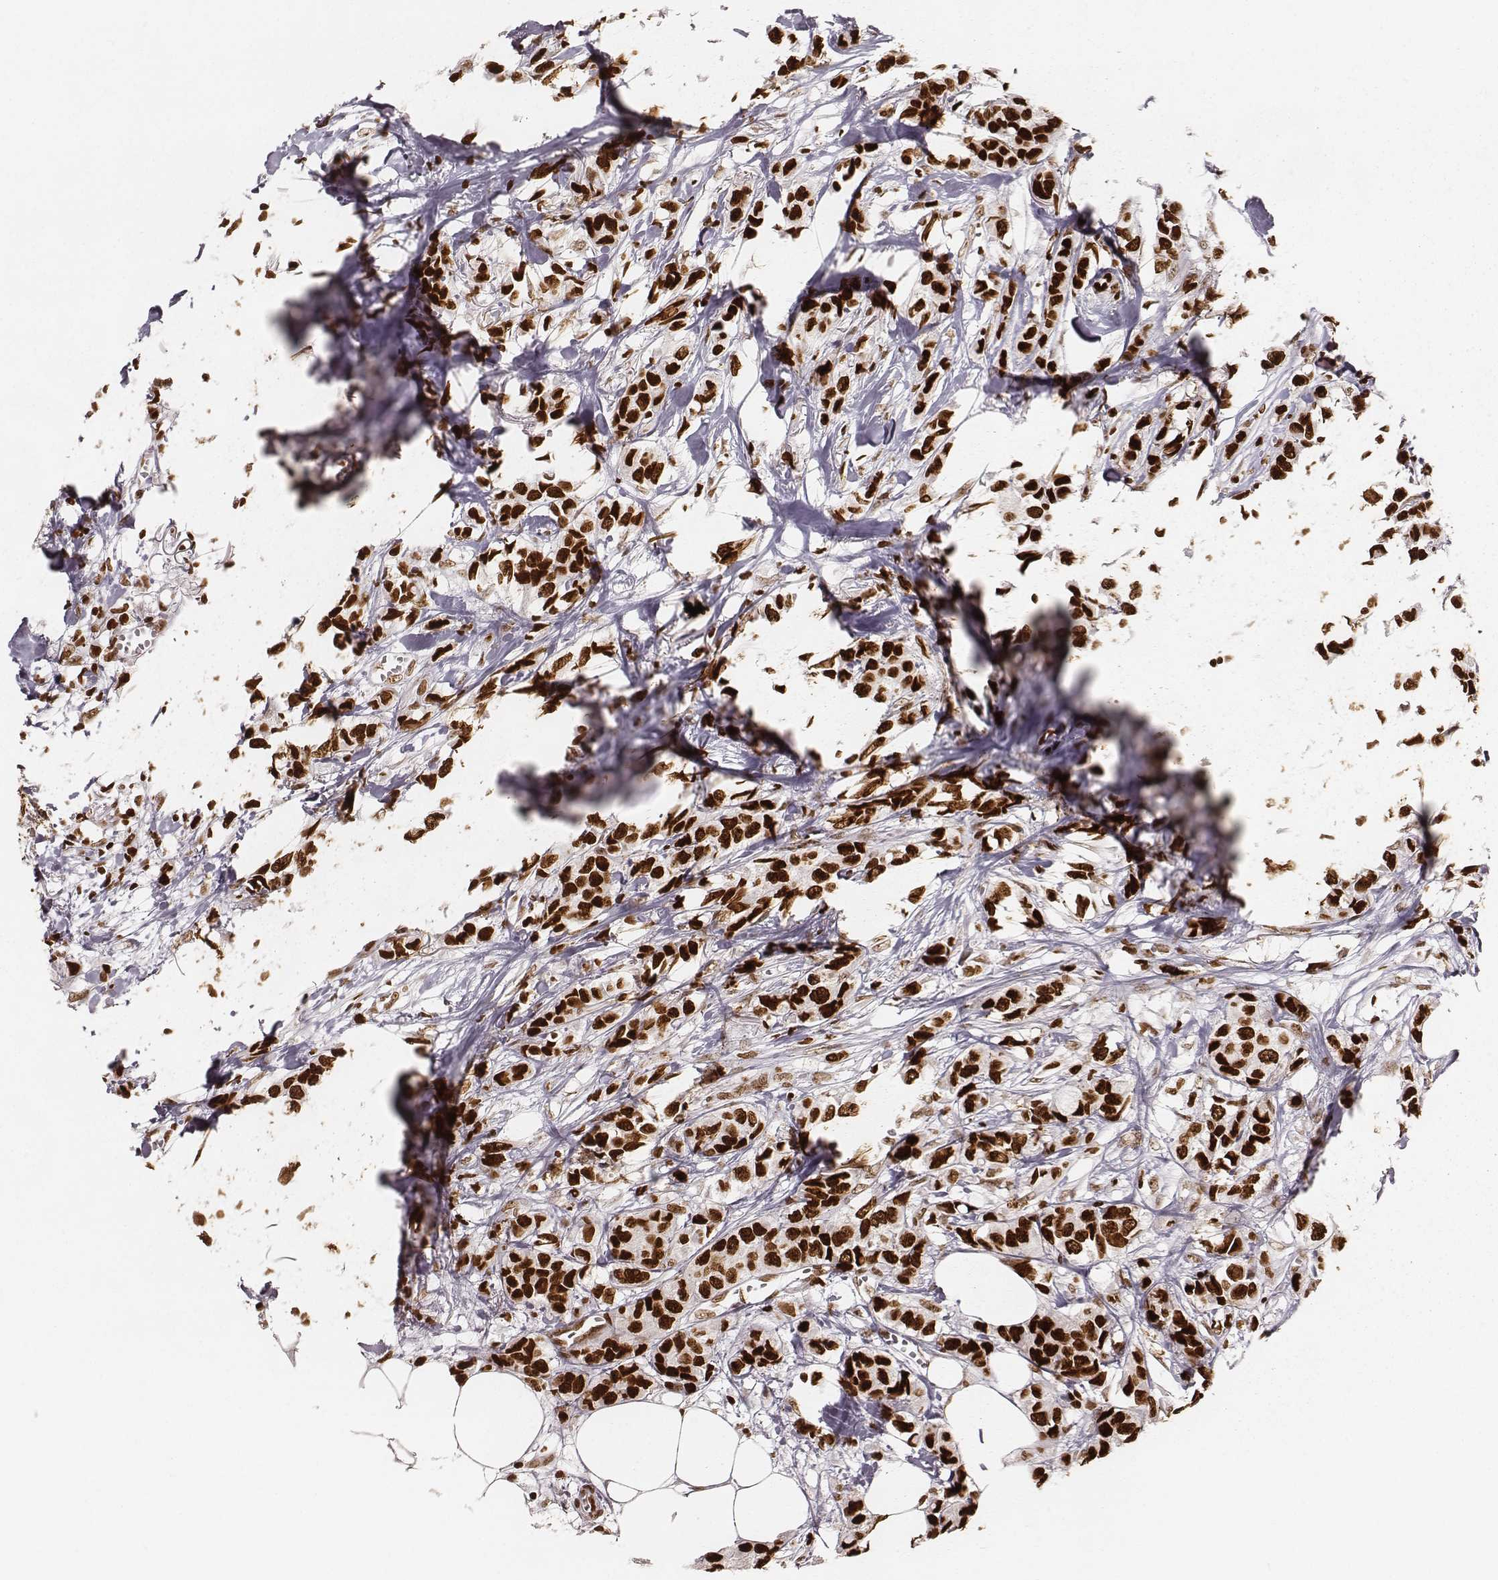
{"staining": {"intensity": "strong", "quantity": ">75%", "location": "nuclear"}, "tissue": "breast cancer", "cell_type": "Tumor cells", "image_type": "cancer", "snomed": [{"axis": "morphology", "description": "Duct carcinoma"}, {"axis": "topography", "description": "Breast"}], "caption": "Brown immunohistochemical staining in intraductal carcinoma (breast) reveals strong nuclear positivity in approximately >75% of tumor cells. The staining was performed using DAB, with brown indicating positive protein expression. Nuclei are stained blue with hematoxylin.", "gene": "PARP1", "patient": {"sex": "female", "age": 85}}